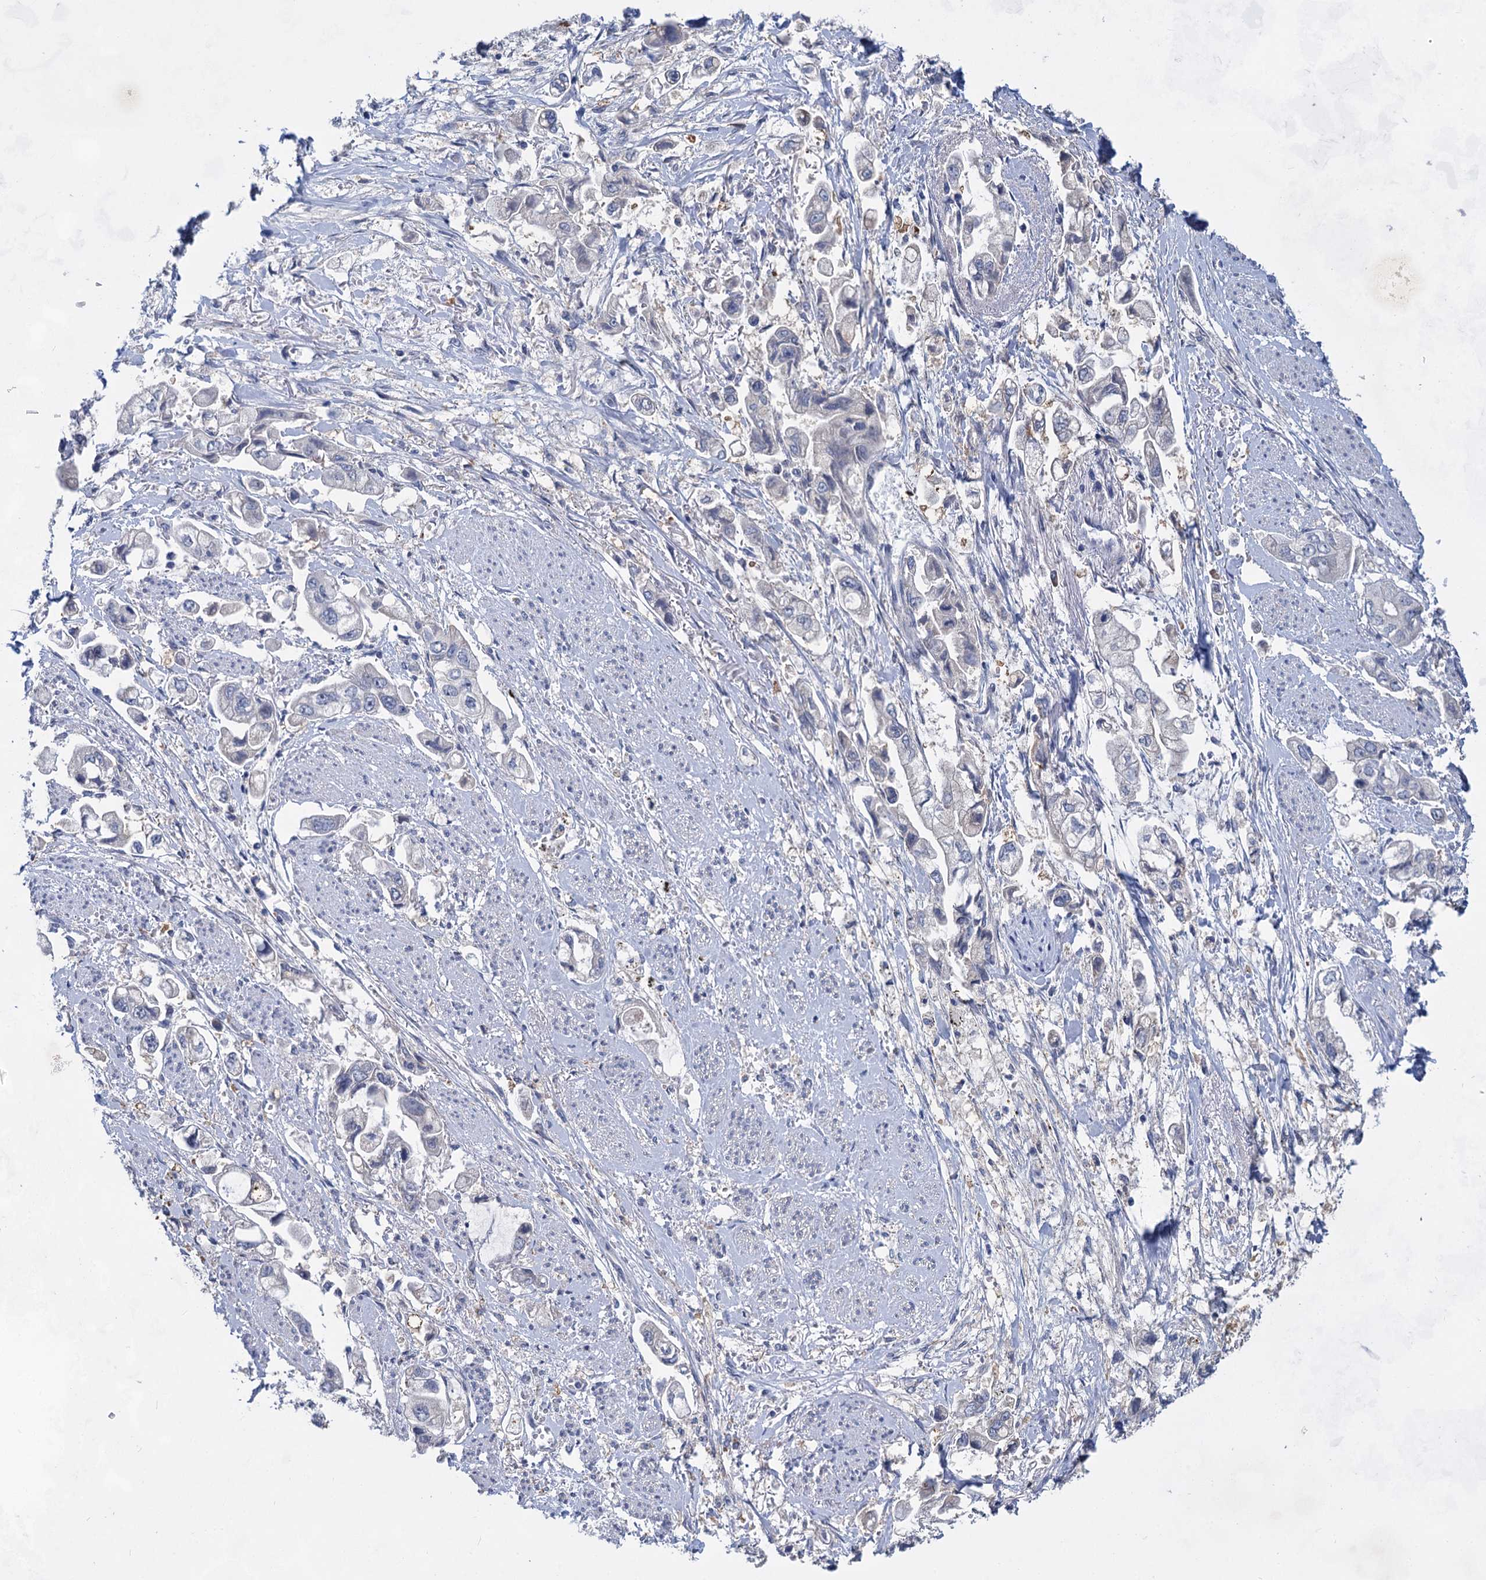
{"staining": {"intensity": "negative", "quantity": "none", "location": "none"}, "tissue": "stomach cancer", "cell_type": "Tumor cells", "image_type": "cancer", "snomed": [{"axis": "morphology", "description": "Adenocarcinoma, NOS"}, {"axis": "topography", "description": "Stomach"}], "caption": "A photomicrograph of stomach adenocarcinoma stained for a protein reveals no brown staining in tumor cells. The staining was performed using DAB to visualize the protein expression in brown, while the nuclei were stained in blue with hematoxylin (Magnification: 20x).", "gene": "TTC17", "patient": {"sex": "male", "age": 62}}